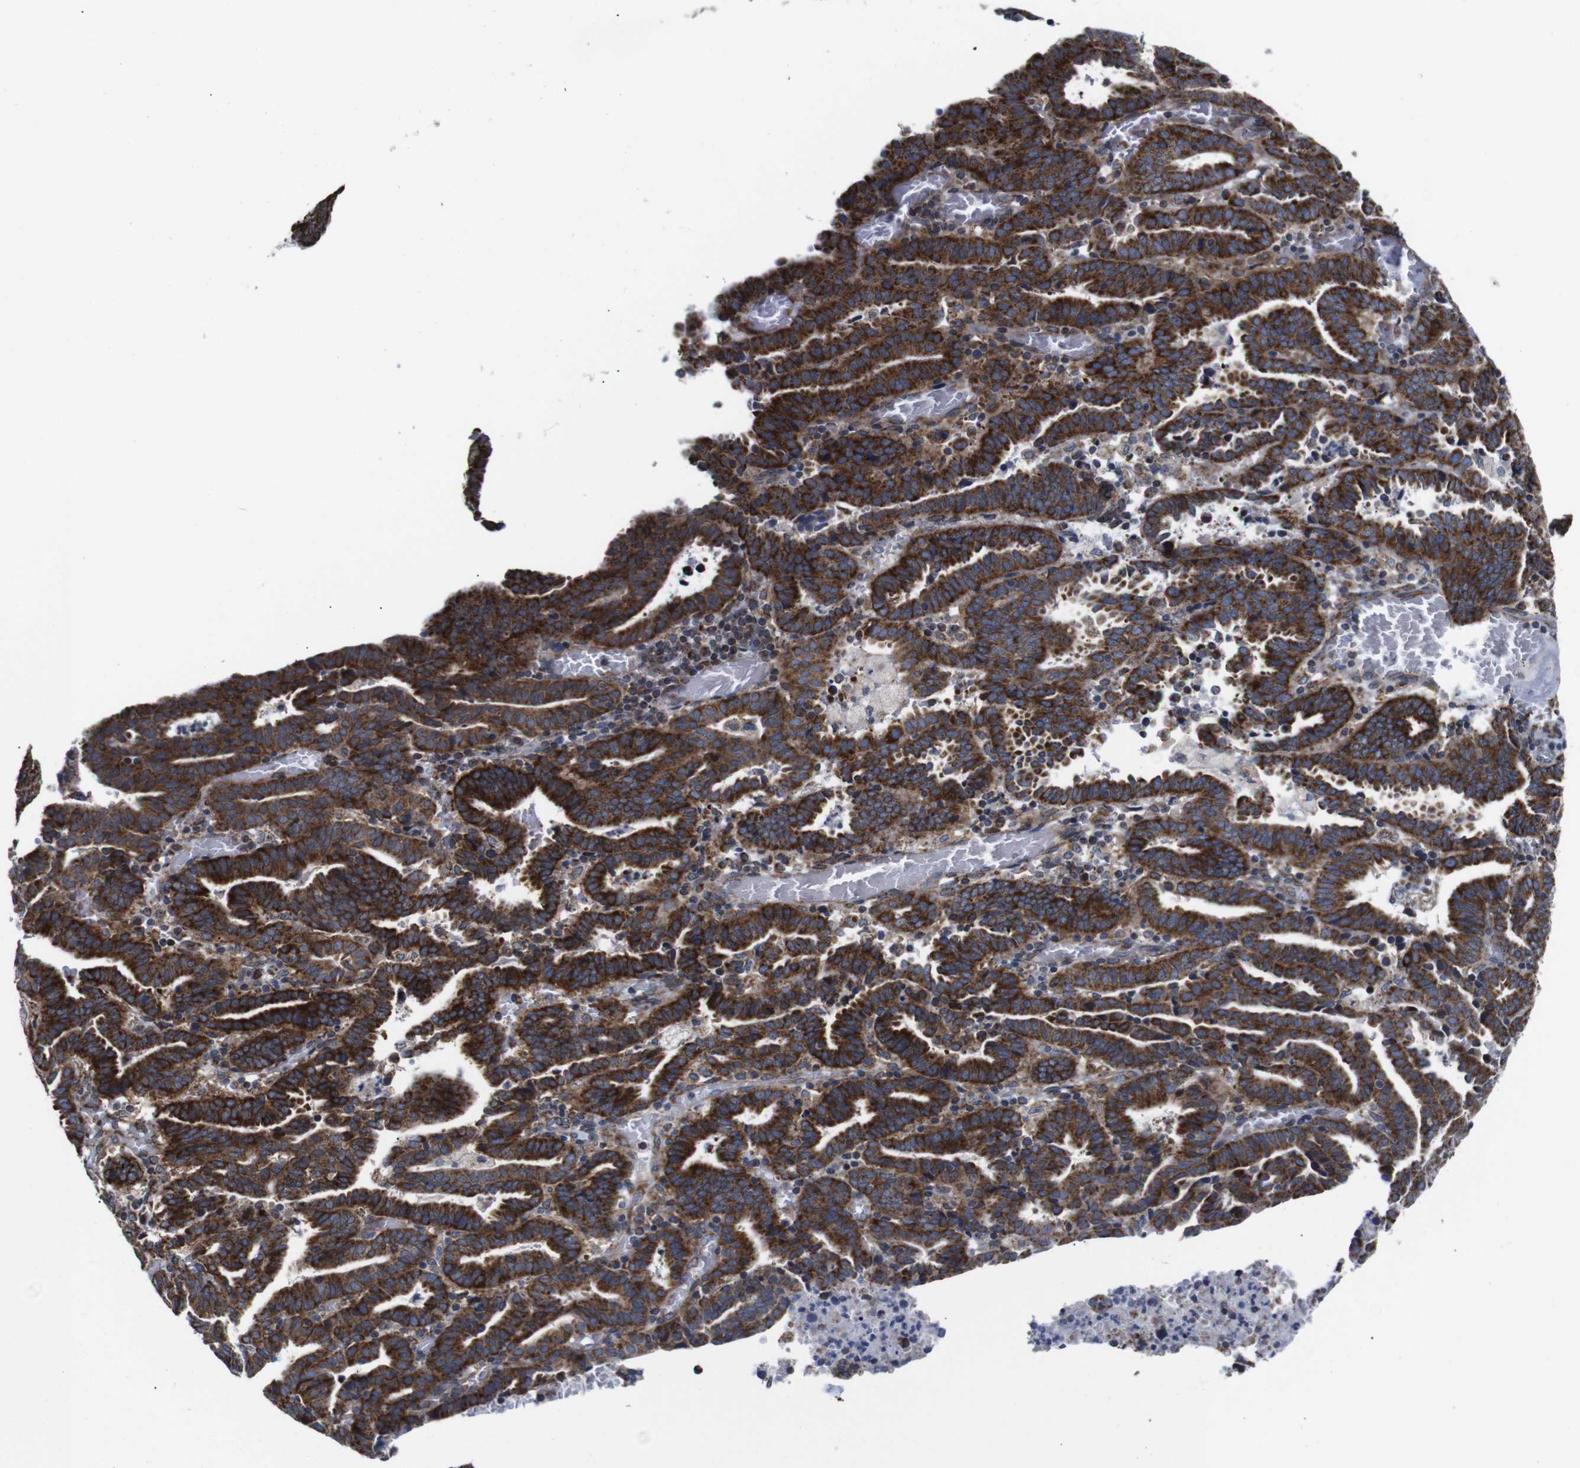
{"staining": {"intensity": "strong", "quantity": ">75%", "location": "cytoplasmic/membranous"}, "tissue": "endometrial cancer", "cell_type": "Tumor cells", "image_type": "cancer", "snomed": [{"axis": "morphology", "description": "Adenocarcinoma, NOS"}, {"axis": "topography", "description": "Uterus"}], "caption": "This micrograph shows immunohistochemistry (IHC) staining of human endometrial adenocarcinoma, with high strong cytoplasmic/membranous expression in about >75% of tumor cells.", "gene": "C17orf80", "patient": {"sex": "female", "age": 83}}